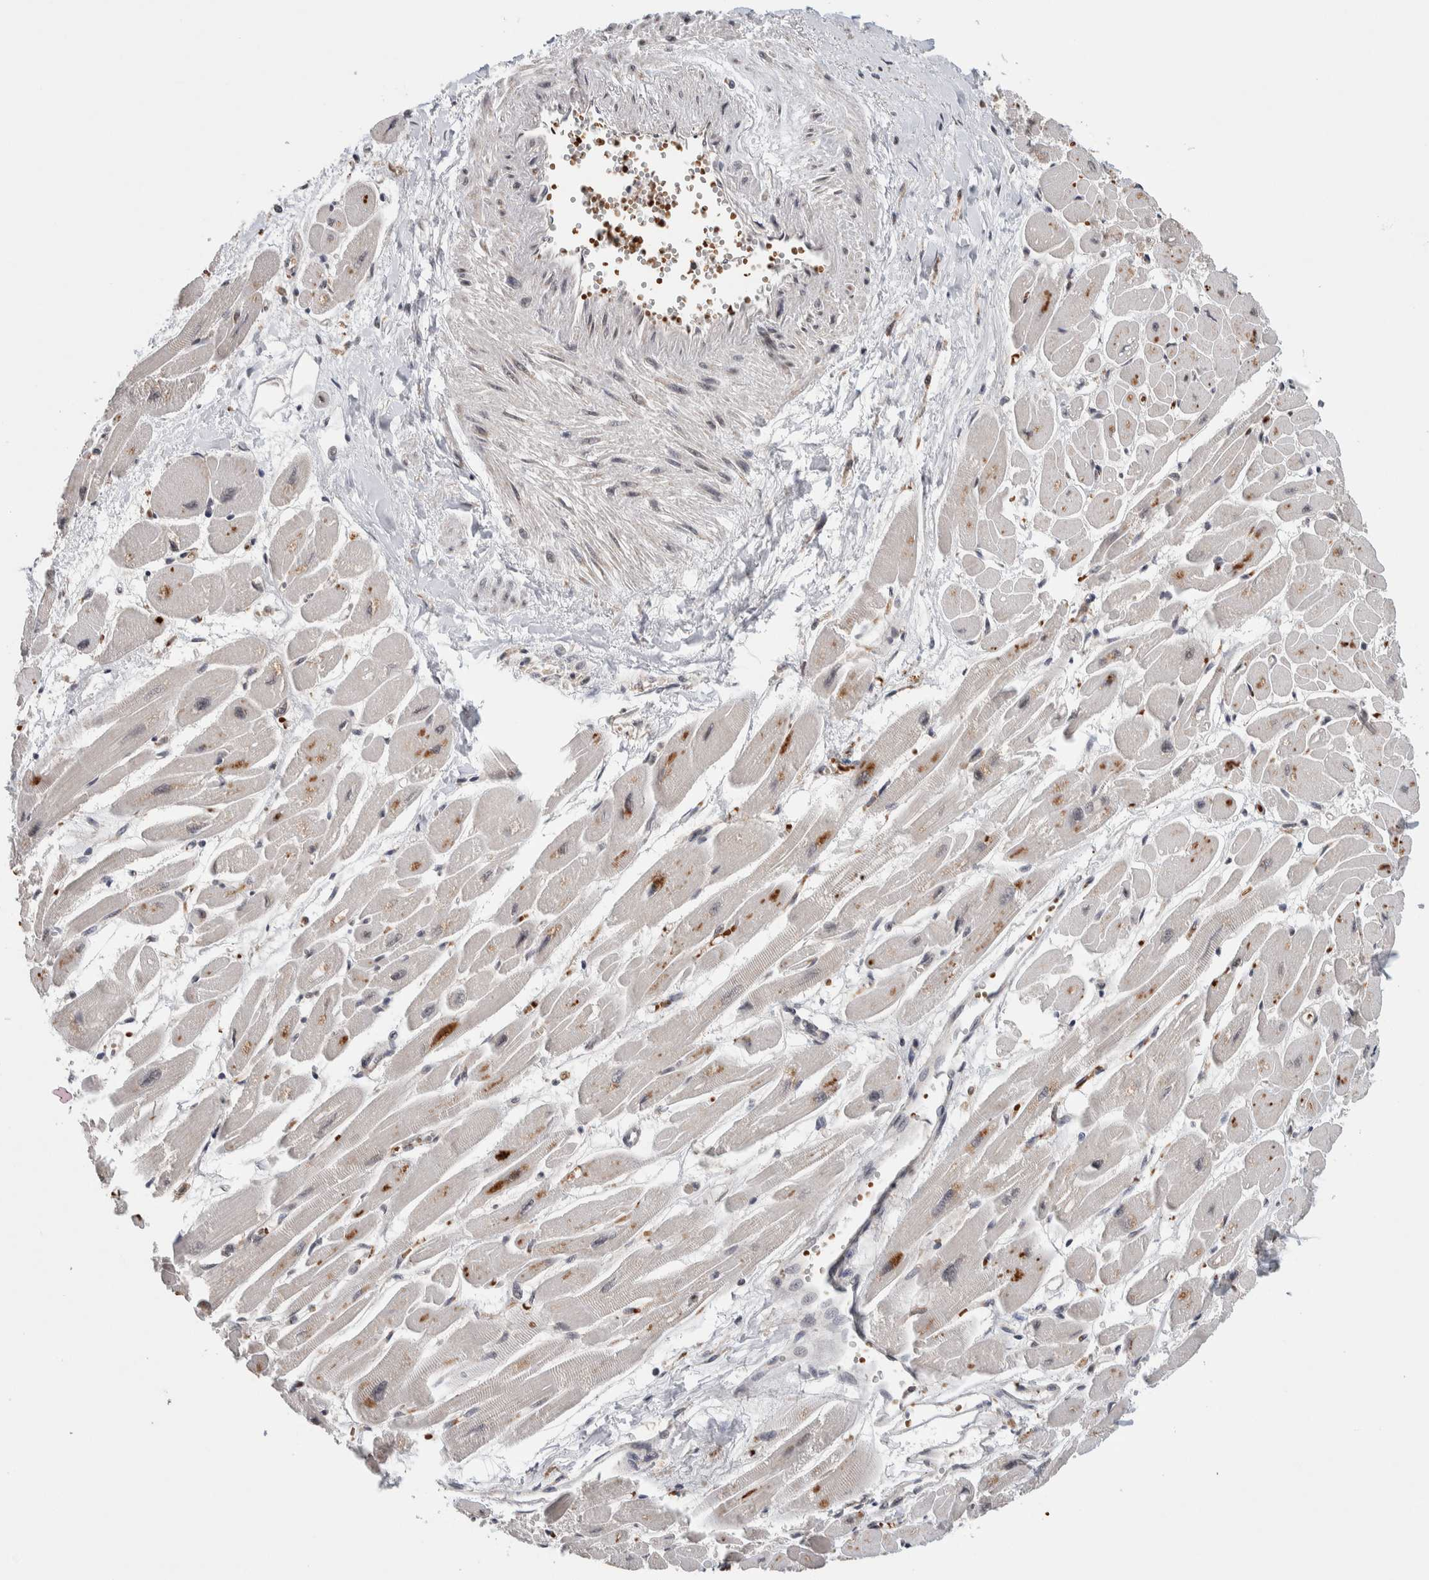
{"staining": {"intensity": "moderate", "quantity": "25%-75%", "location": "cytoplasmic/membranous"}, "tissue": "heart muscle", "cell_type": "Cardiomyocytes", "image_type": "normal", "snomed": [{"axis": "morphology", "description": "Normal tissue, NOS"}, {"axis": "topography", "description": "Heart"}], "caption": "A micrograph of human heart muscle stained for a protein shows moderate cytoplasmic/membranous brown staining in cardiomyocytes.", "gene": "KCNK1", "patient": {"sex": "female", "age": 54}}